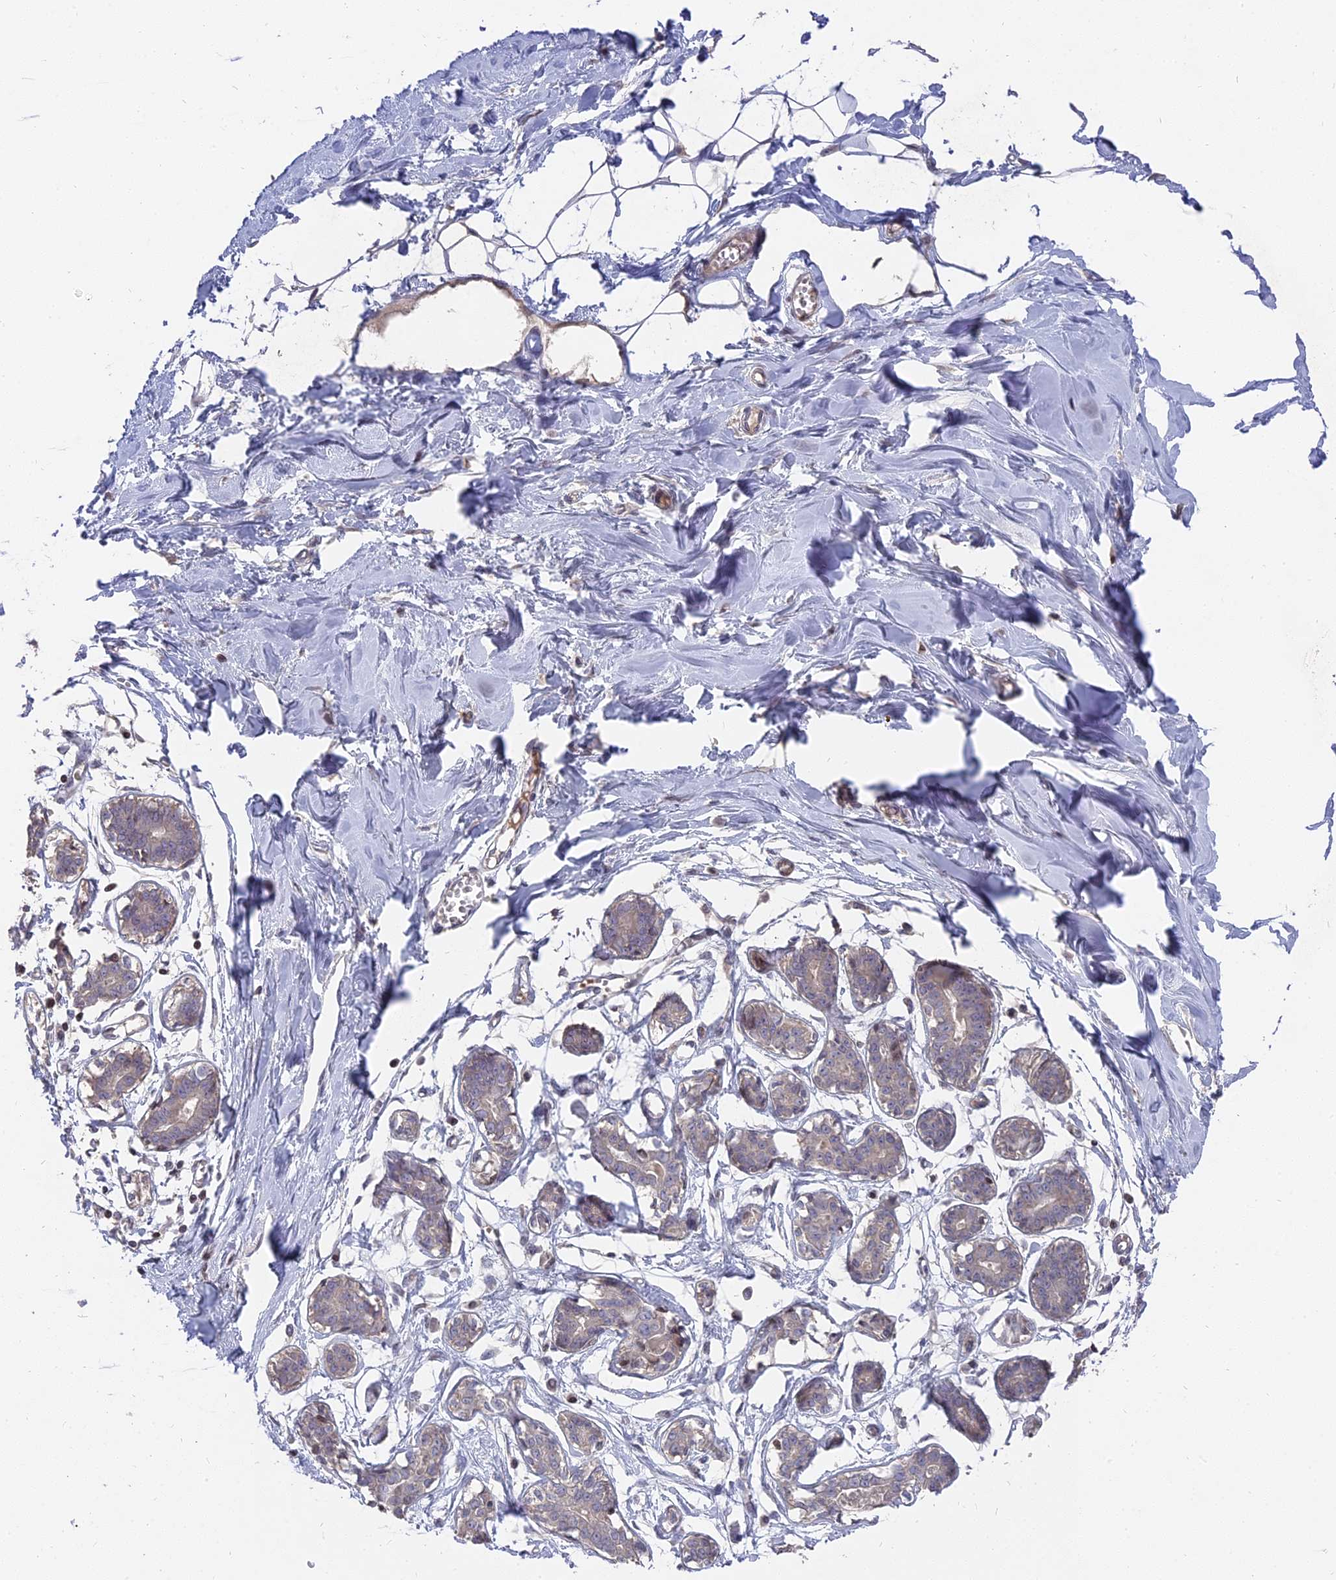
{"staining": {"intensity": "negative", "quantity": "none", "location": "none"}, "tissue": "breast", "cell_type": "Adipocytes", "image_type": "normal", "snomed": [{"axis": "morphology", "description": "Normal tissue, NOS"}, {"axis": "topography", "description": "Breast"}], "caption": "This is an IHC histopathology image of unremarkable breast. There is no expression in adipocytes.", "gene": "NR1H3", "patient": {"sex": "female", "age": 27}}